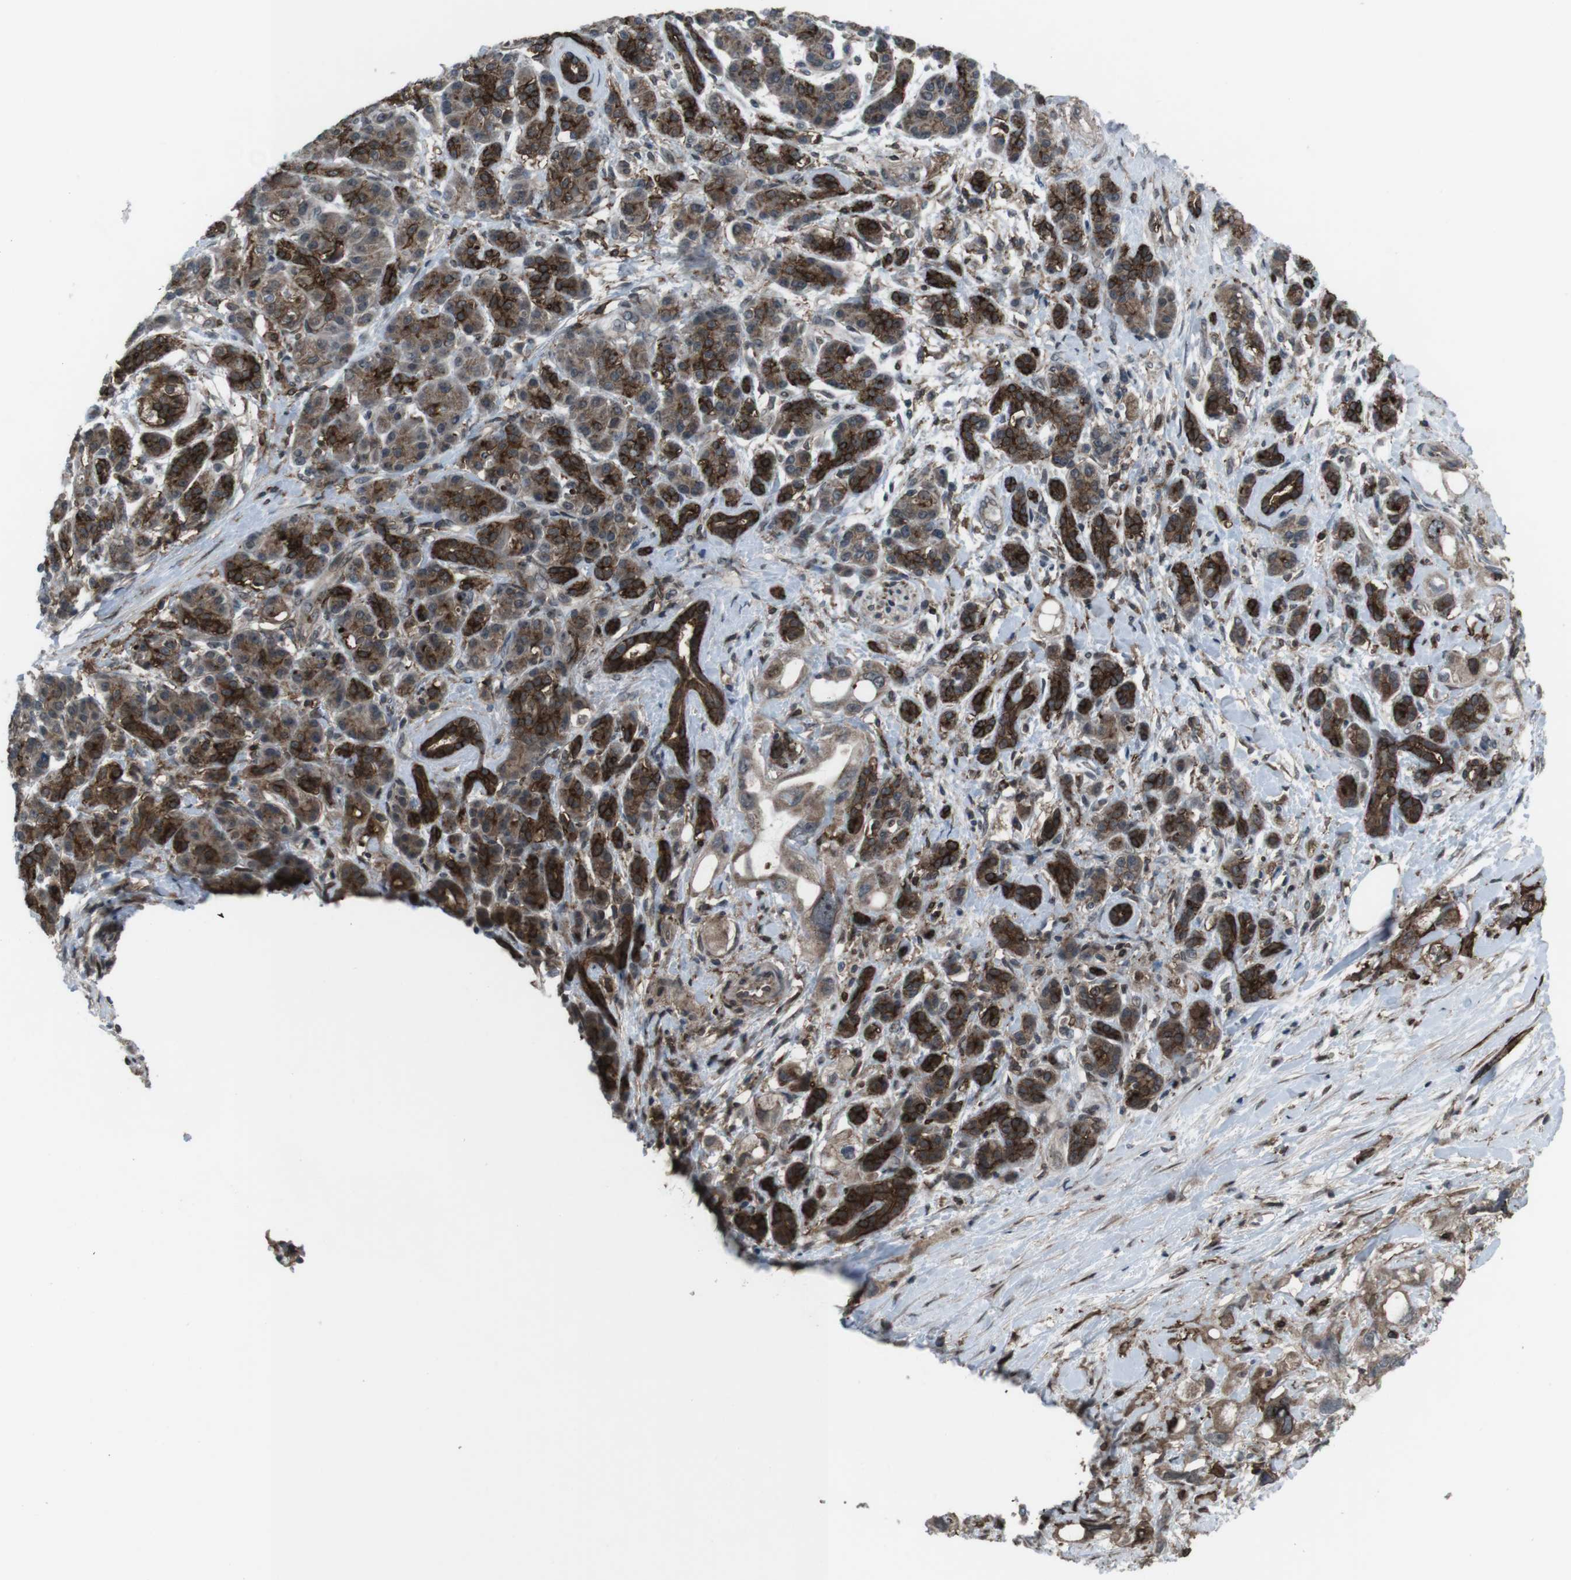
{"staining": {"intensity": "moderate", "quantity": ">75%", "location": "cytoplasmic/membranous"}, "tissue": "pancreatic cancer", "cell_type": "Tumor cells", "image_type": "cancer", "snomed": [{"axis": "morphology", "description": "Adenocarcinoma, NOS"}, {"axis": "topography", "description": "Pancreas"}], "caption": "This is a micrograph of immunohistochemistry (IHC) staining of pancreatic adenocarcinoma, which shows moderate positivity in the cytoplasmic/membranous of tumor cells.", "gene": "GDF10", "patient": {"sex": "female", "age": 56}}